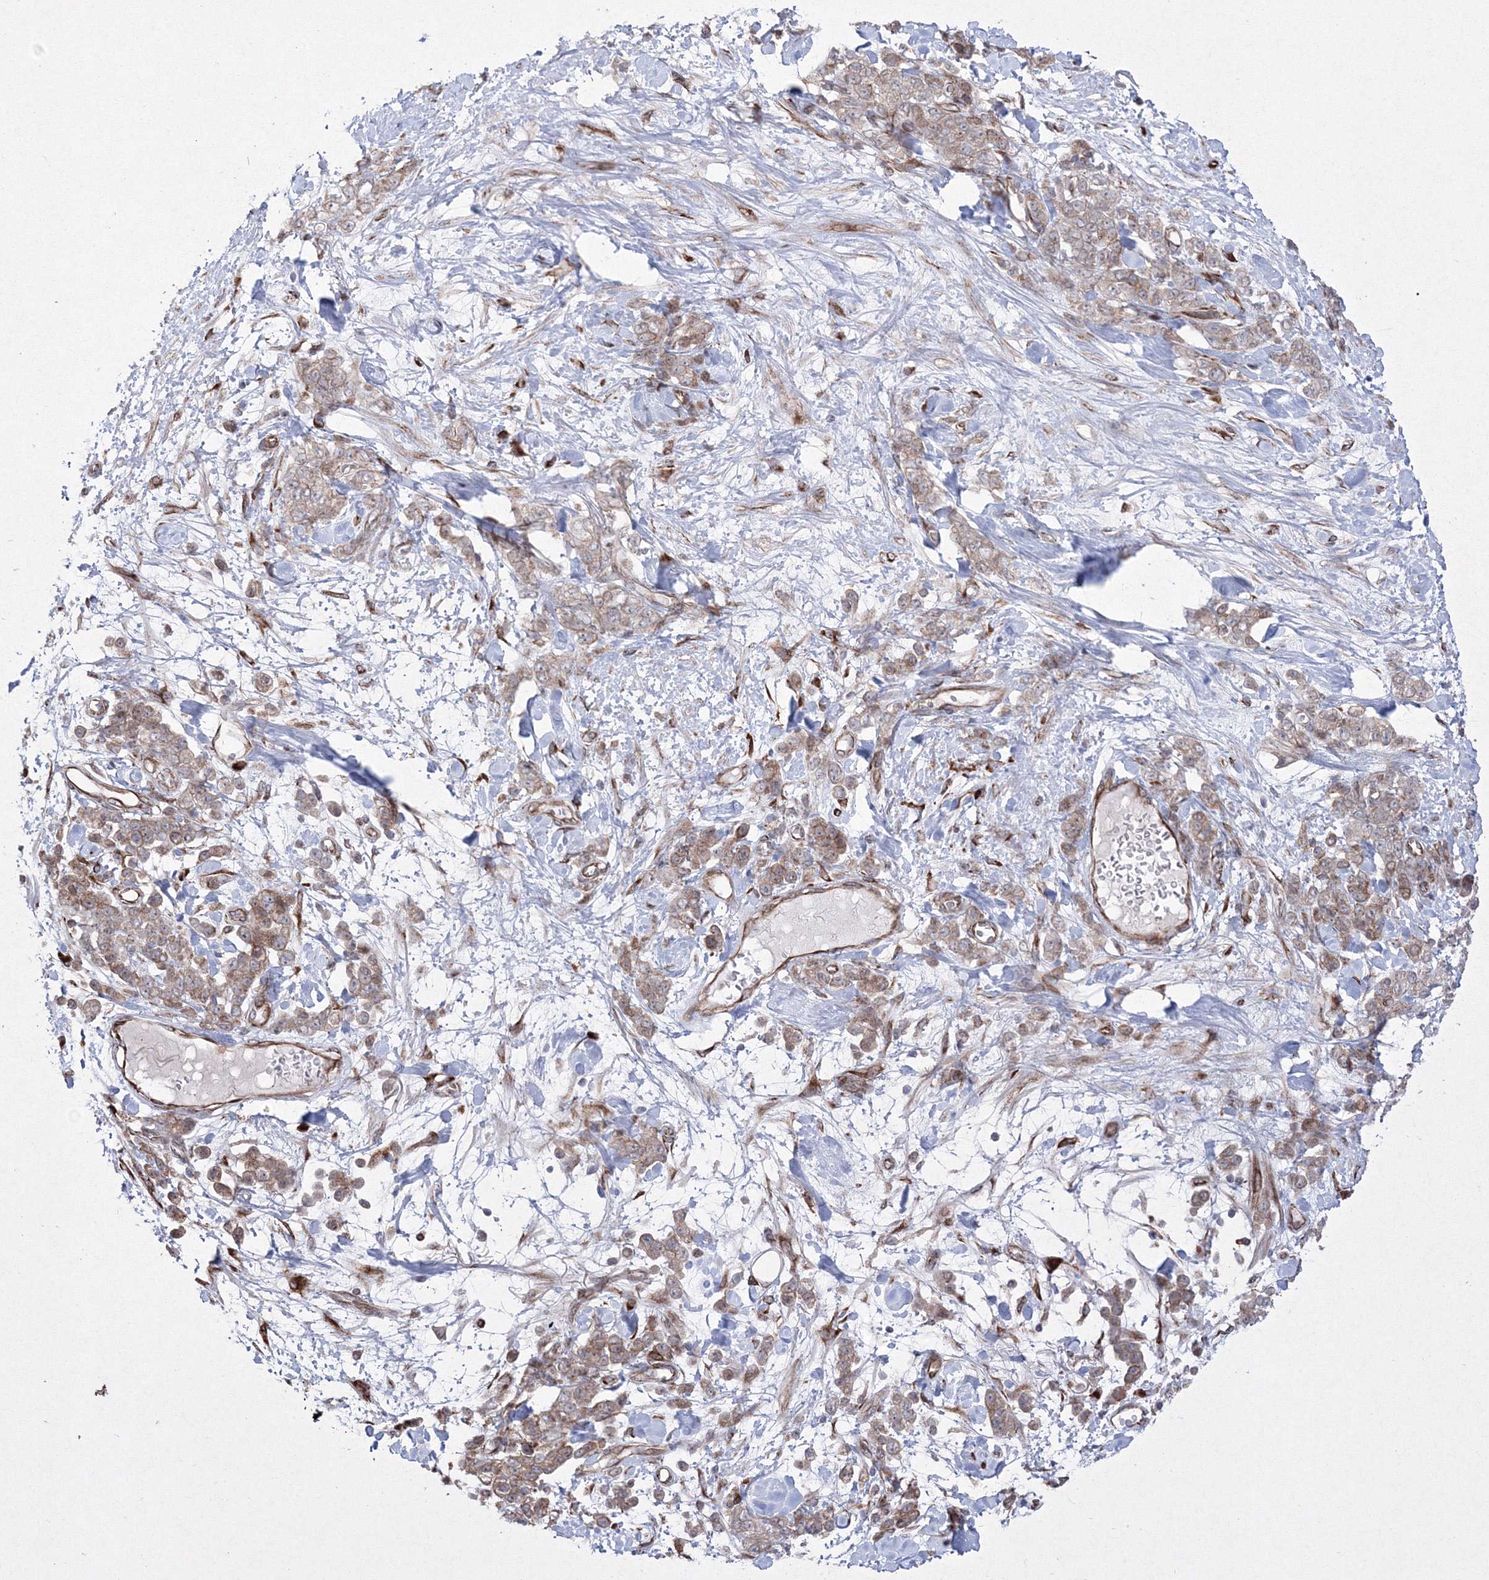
{"staining": {"intensity": "moderate", "quantity": ">75%", "location": "cytoplasmic/membranous"}, "tissue": "stomach cancer", "cell_type": "Tumor cells", "image_type": "cancer", "snomed": [{"axis": "morphology", "description": "Normal tissue, NOS"}, {"axis": "morphology", "description": "Adenocarcinoma, NOS"}, {"axis": "topography", "description": "Stomach"}], "caption": "Immunohistochemical staining of human adenocarcinoma (stomach) reveals moderate cytoplasmic/membranous protein positivity in approximately >75% of tumor cells.", "gene": "EFCAB12", "patient": {"sex": "male", "age": 82}}